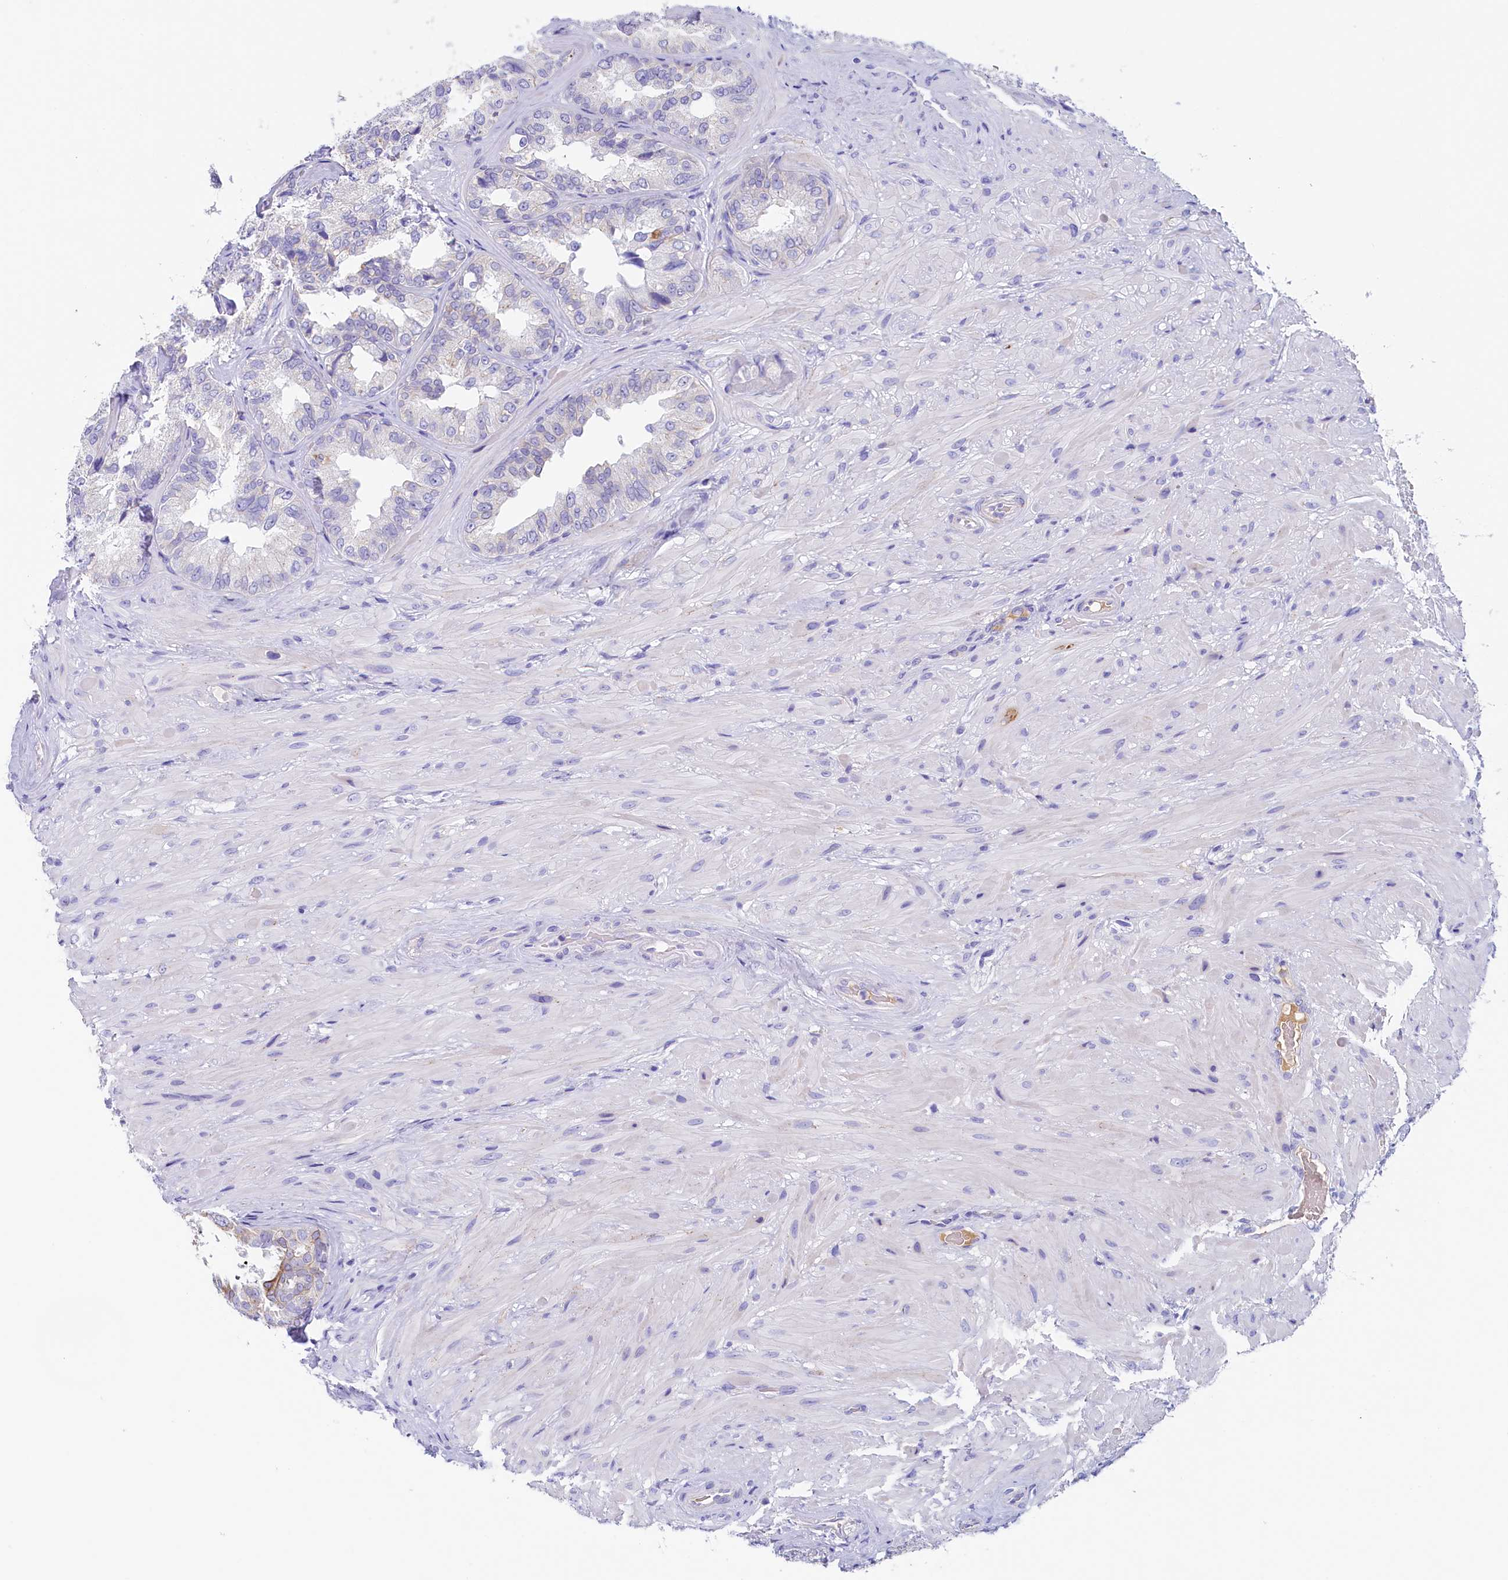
{"staining": {"intensity": "negative", "quantity": "none", "location": "none"}, "tissue": "seminal vesicle", "cell_type": "Glandular cells", "image_type": "normal", "snomed": [{"axis": "morphology", "description": "Normal tissue, NOS"}, {"axis": "topography", "description": "Seminal veicle"}, {"axis": "topography", "description": "Peripheral nerve tissue"}], "caption": "Immunohistochemical staining of unremarkable human seminal vesicle reveals no significant expression in glandular cells. The staining was performed using DAB to visualize the protein expression in brown, while the nuclei were stained in blue with hematoxylin (Magnification: 20x).", "gene": "GUCA1C", "patient": {"sex": "male", "age": 67}}